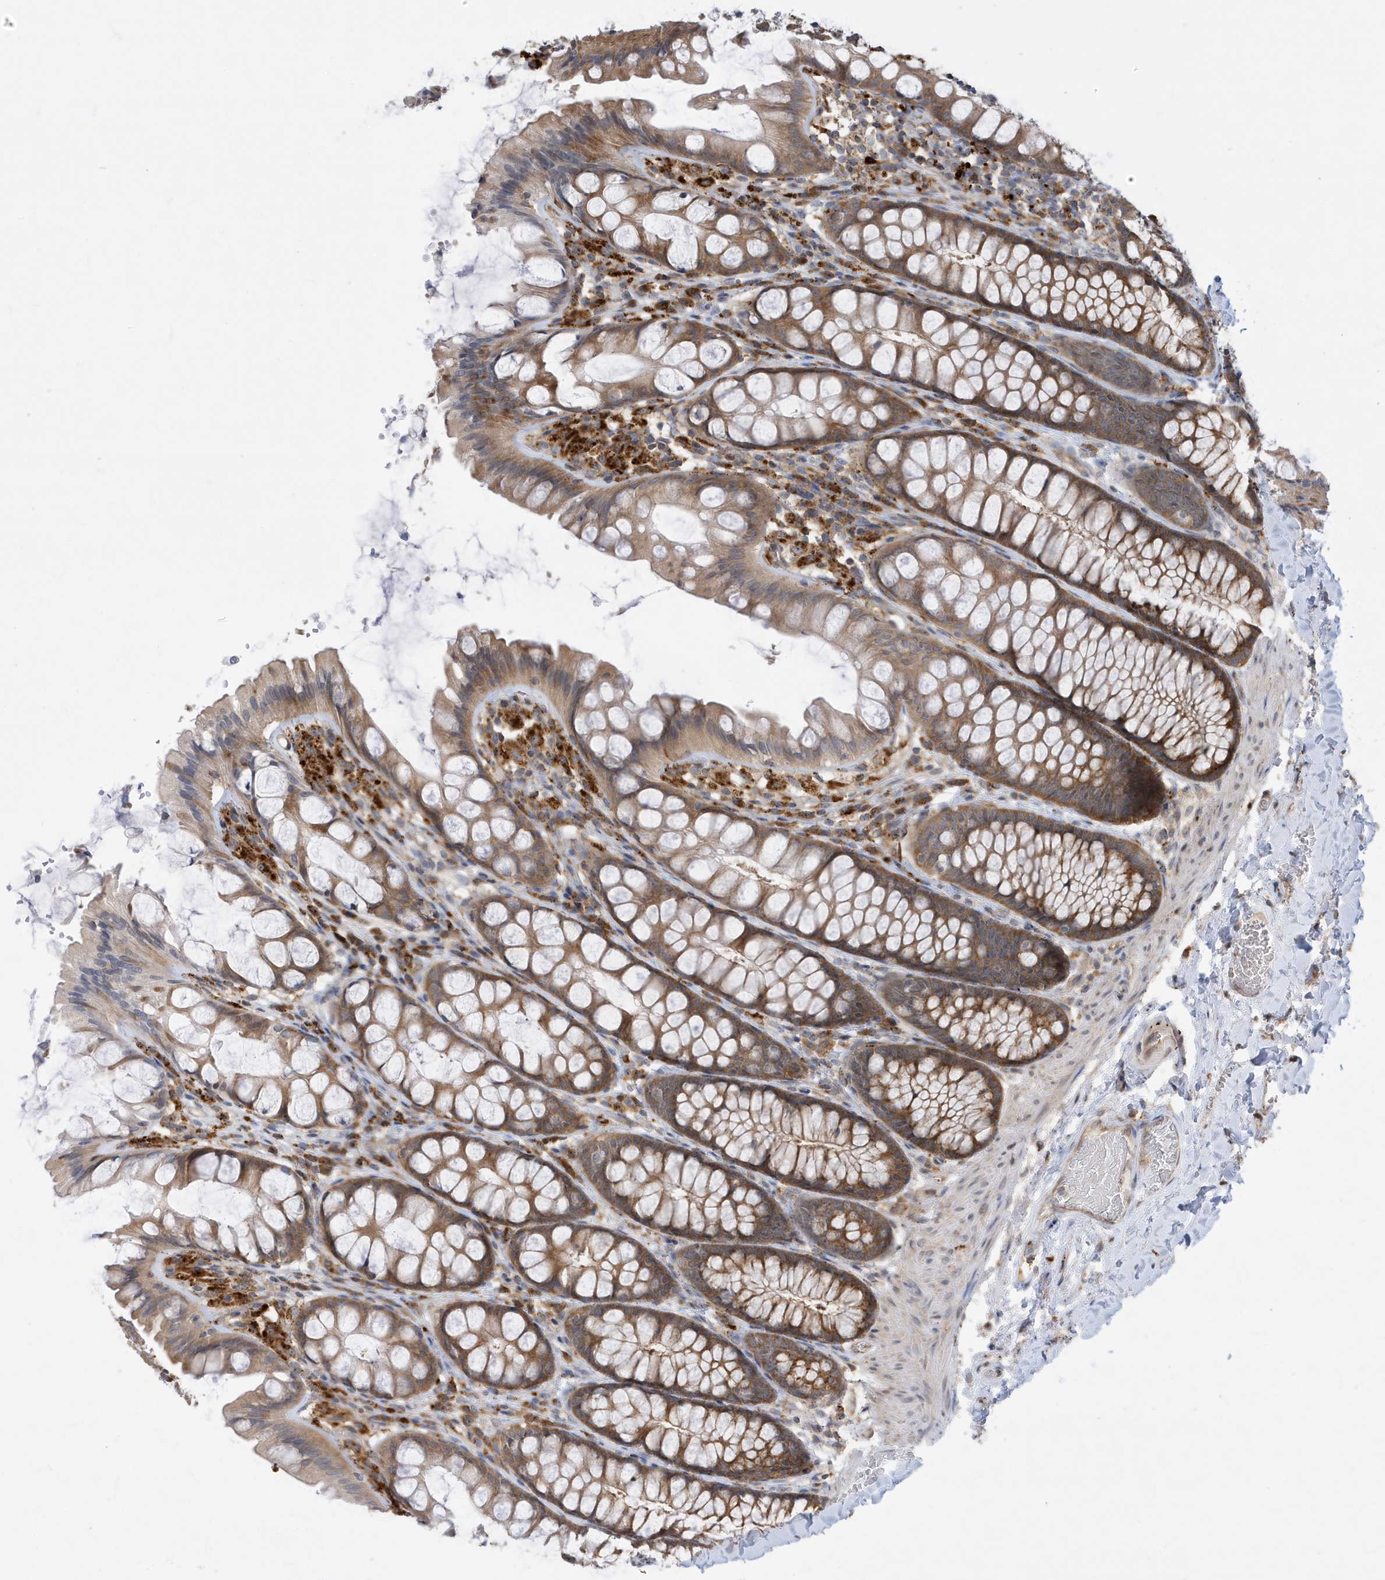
{"staining": {"intensity": "weak", "quantity": ">75%", "location": "cytoplasmic/membranous"}, "tissue": "colon", "cell_type": "Endothelial cells", "image_type": "normal", "snomed": [{"axis": "morphology", "description": "Normal tissue, NOS"}, {"axis": "topography", "description": "Colon"}], "caption": "IHC (DAB) staining of normal colon demonstrates weak cytoplasmic/membranous protein staining in approximately >75% of endothelial cells.", "gene": "ZNF507", "patient": {"sex": "male", "age": 47}}